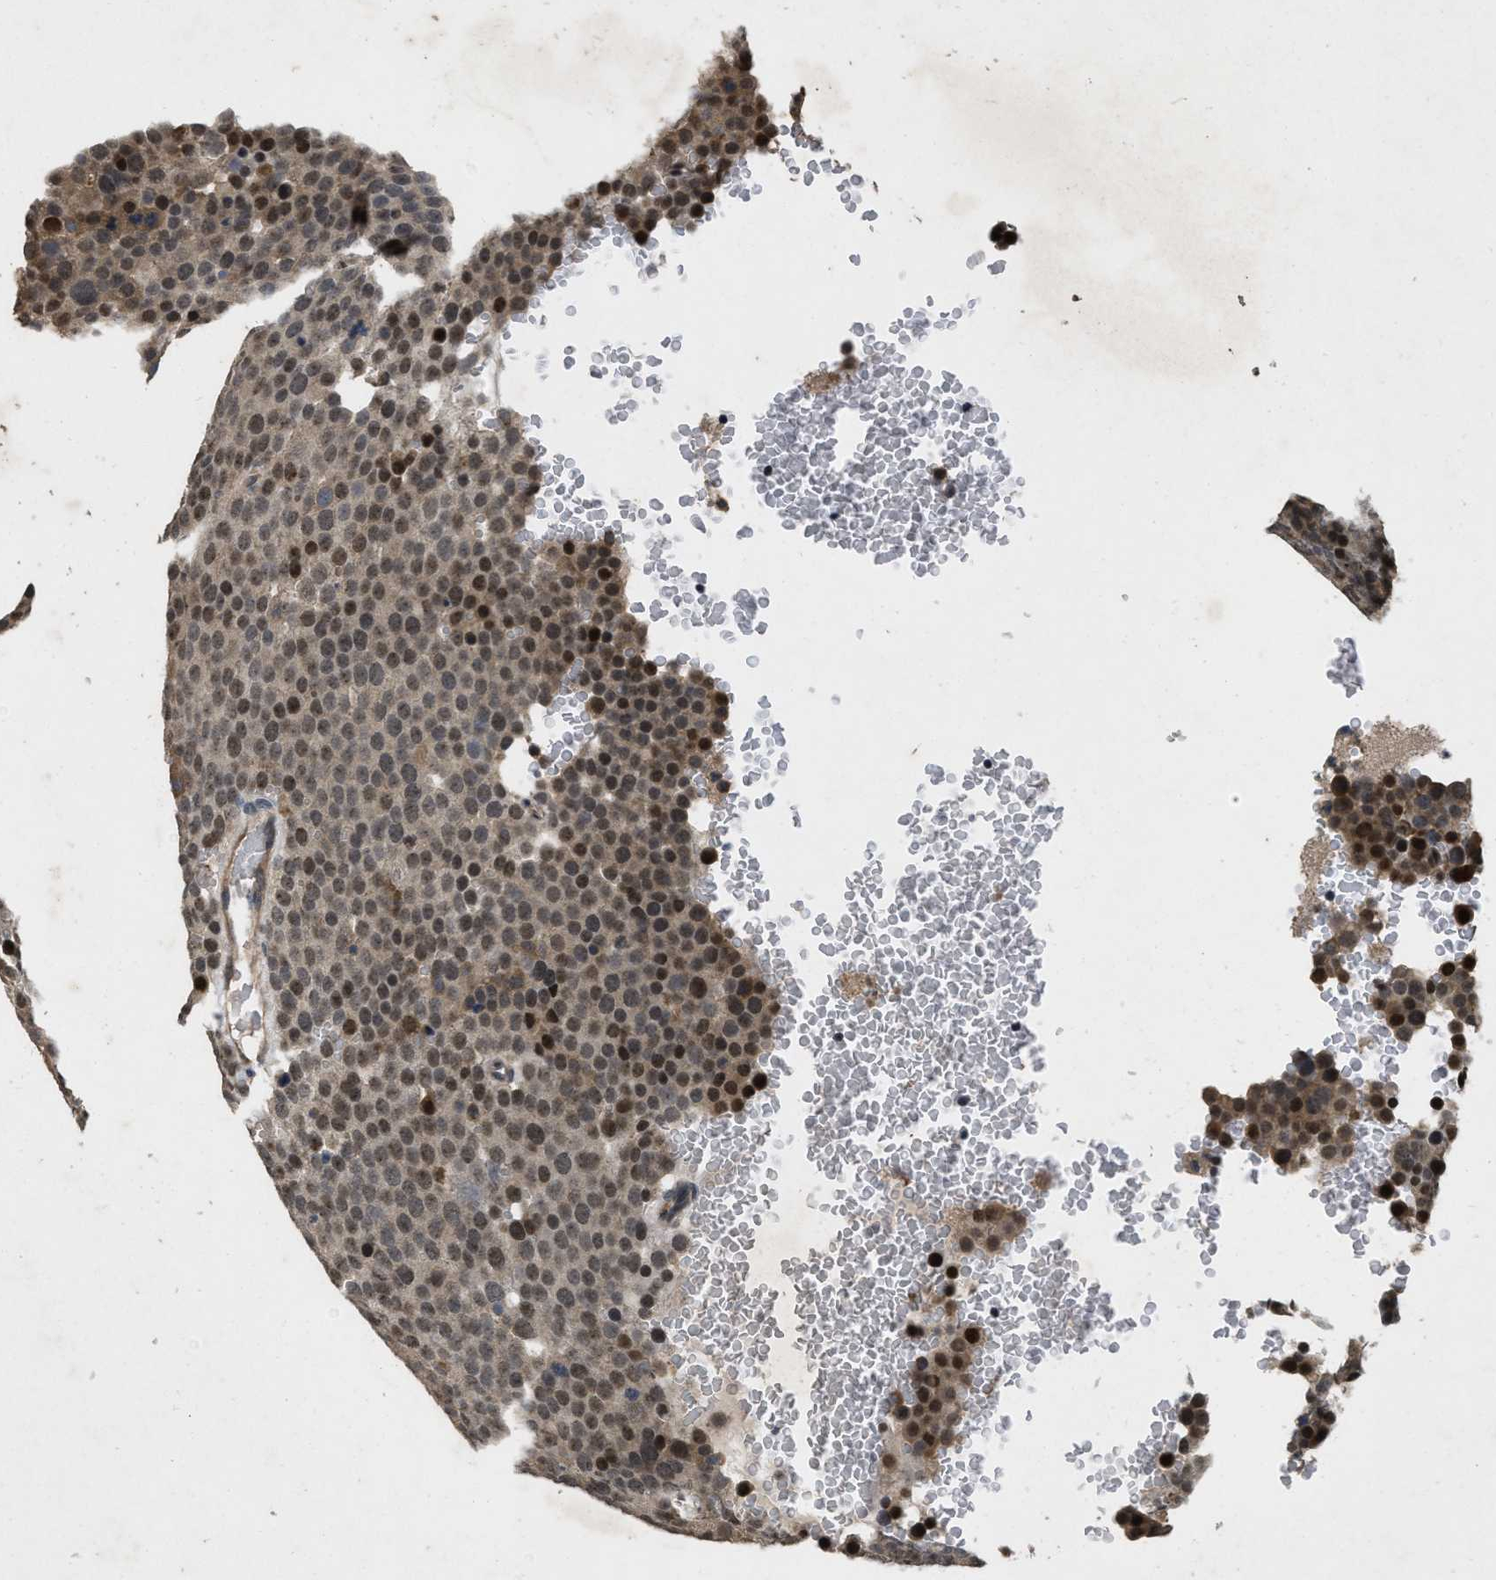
{"staining": {"intensity": "moderate", "quantity": ">75%", "location": "nuclear"}, "tissue": "testis cancer", "cell_type": "Tumor cells", "image_type": "cancer", "snomed": [{"axis": "morphology", "description": "Seminoma, NOS"}, {"axis": "topography", "description": "Testis"}], "caption": "Testis cancer tissue displays moderate nuclear staining in about >75% of tumor cells Immunohistochemistry stains the protein of interest in brown and the nuclei are stained blue.", "gene": "PAPOLG", "patient": {"sex": "male", "age": 71}}